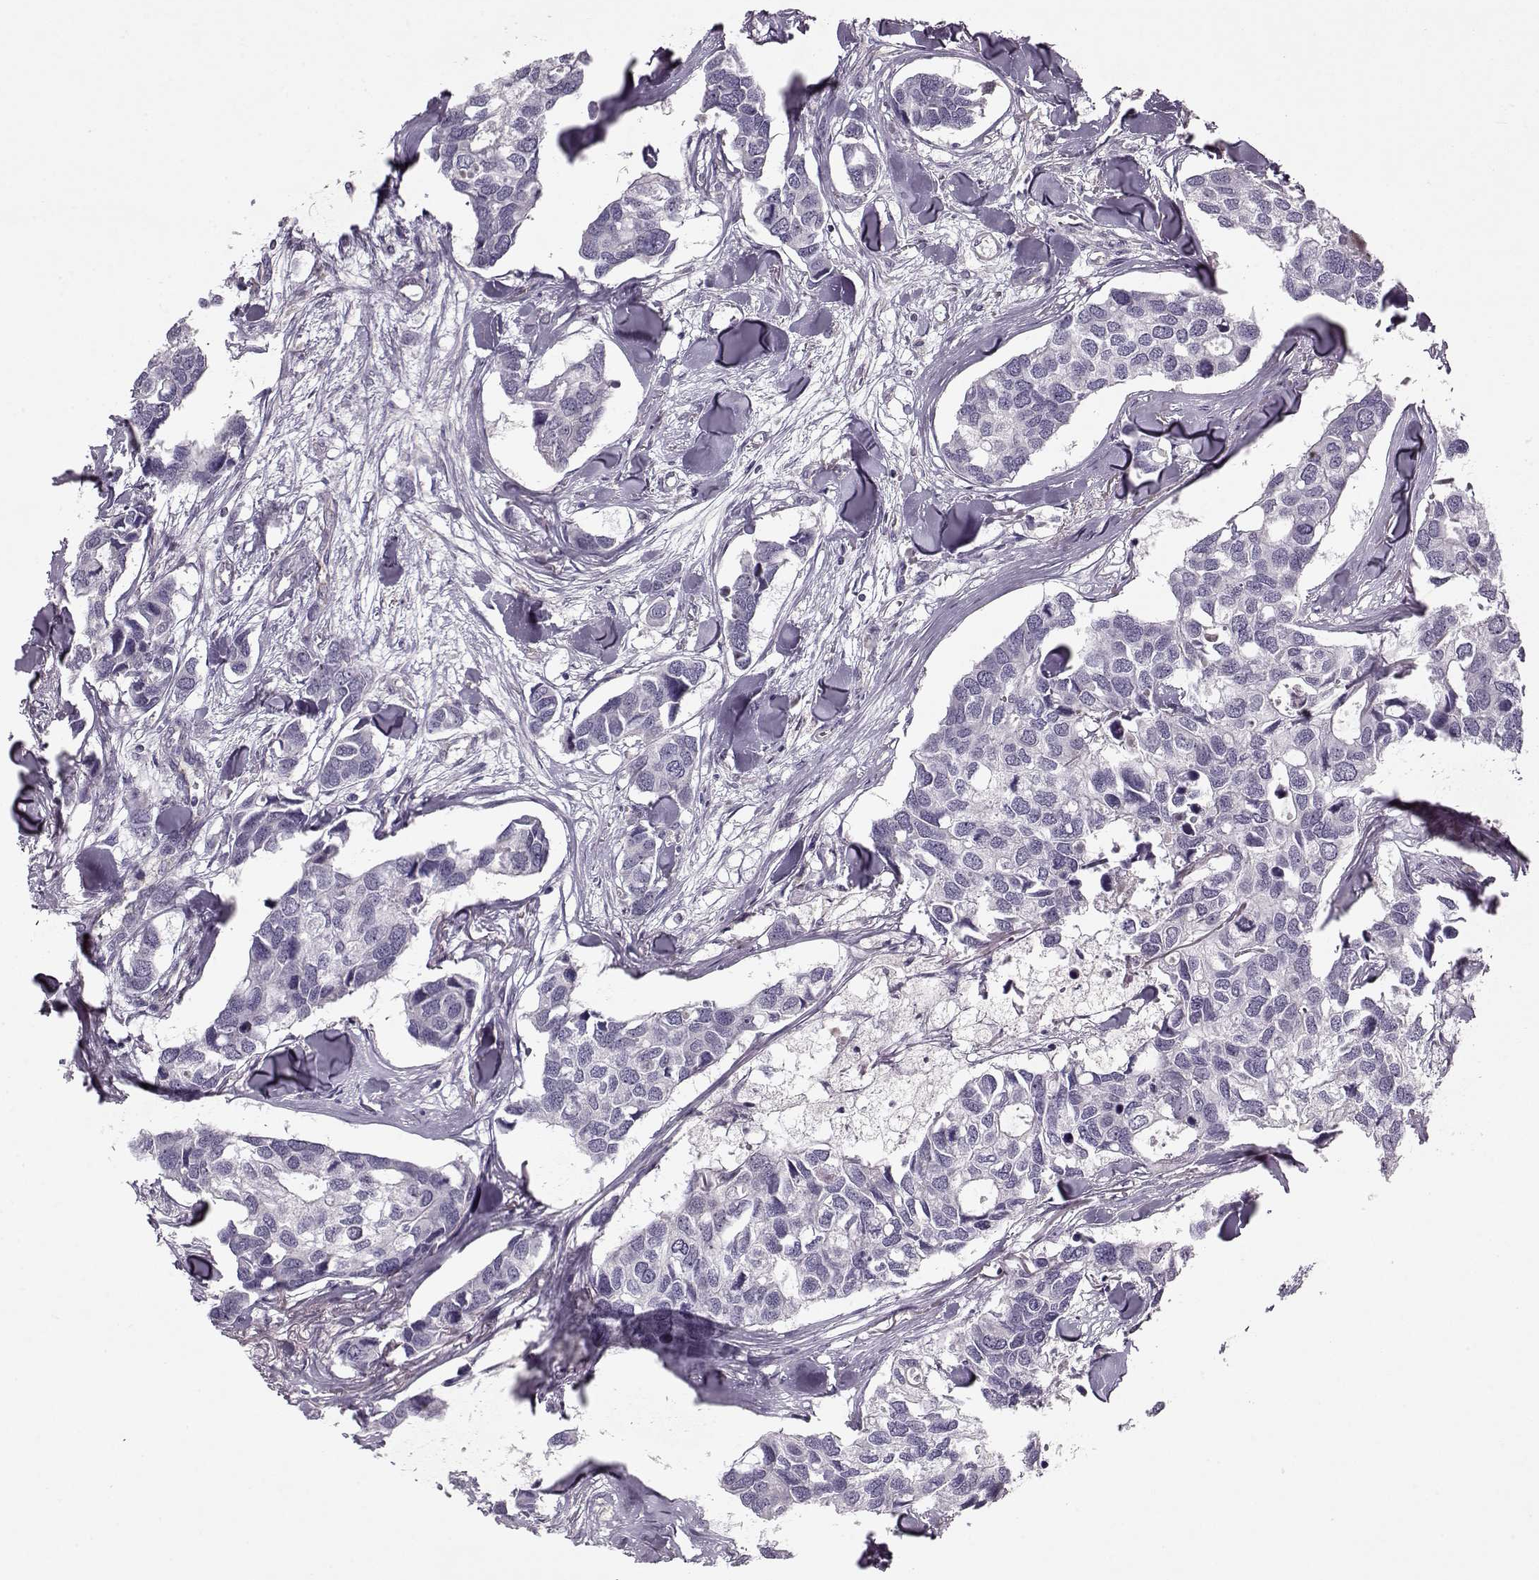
{"staining": {"intensity": "negative", "quantity": "none", "location": "none"}, "tissue": "breast cancer", "cell_type": "Tumor cells", "image_type": "cancer", "snomed": [{"axis": "morphology", "description": "Duct carcinoma"}, {"axis": "topography", "description": "Breast"}], "caption": "Tumor cells are negative for protein expression in human breast cancer. Brightfield microscopy of IHC stained with DAB (3,3'-diaminobenzidine) (brown) and hematoxylin (blue), captured at high magnification.", "gene": "ACOT11", "patient": {"sex": "female", "age": 83}}